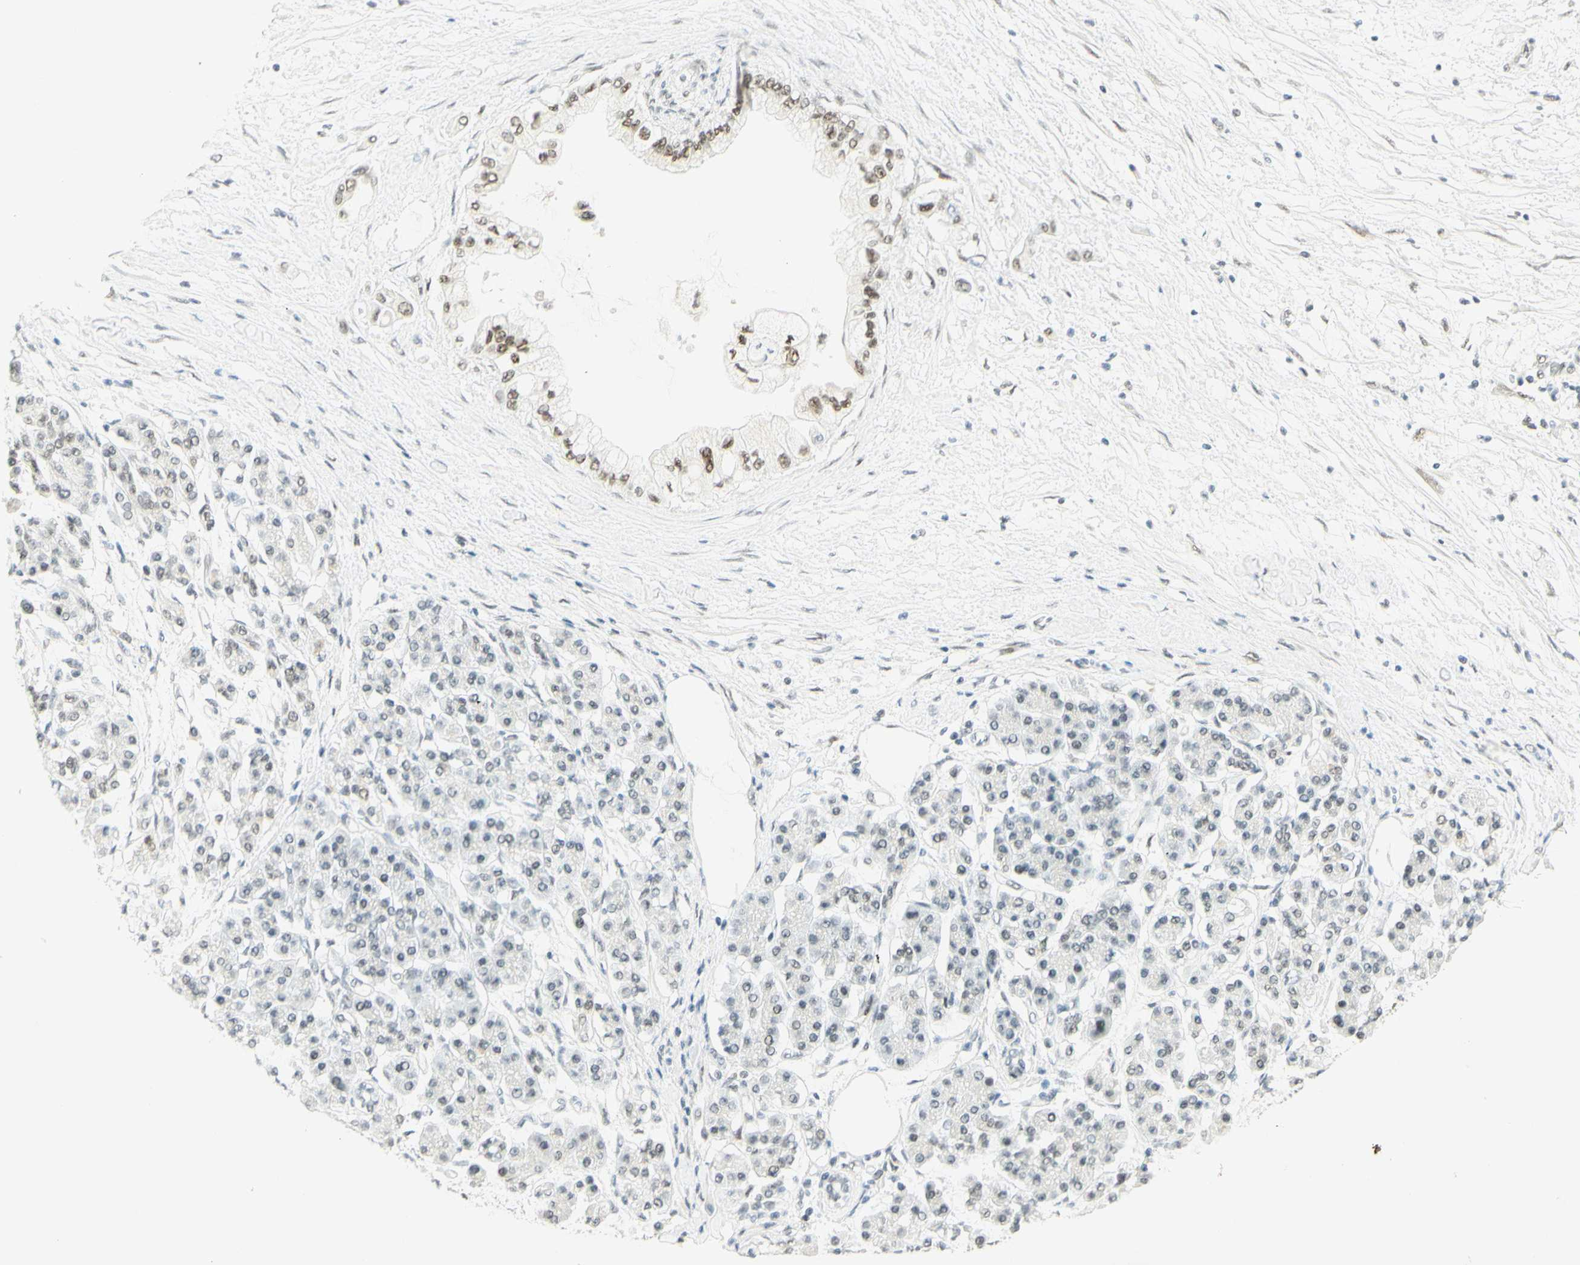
{"staining": {"intensity": "weak", "quantity": "25%-75%", "location": "nuclear"}, "tissue": "pancreatic cancer", "cell_type": "Tumor cells", "image_type": "cancer", "snomed": [{"axis": "morphology", "description": "Adenocarcinoma, NOS"}, {"axis": "morphology", "description": "Adenocarcinoma, metastatic, NOS"}, {"axis": "topography", "description": "Lymph node"}, {"axis": "topography", "description": "Pancreas"}, {"axis": "topography", "description": "Duodenum"}], "caption": "Immunohistochemical staining of human pancreatic cancer (adenocarcinoma) shows low levels of weak nuclear expression in about 25%-75% of tumor cells. (DAB IHC, brown staining for protein, blue staining for nuclei).", "gene": "PMS2", "patient": {"sex": "female", "age": 64}}